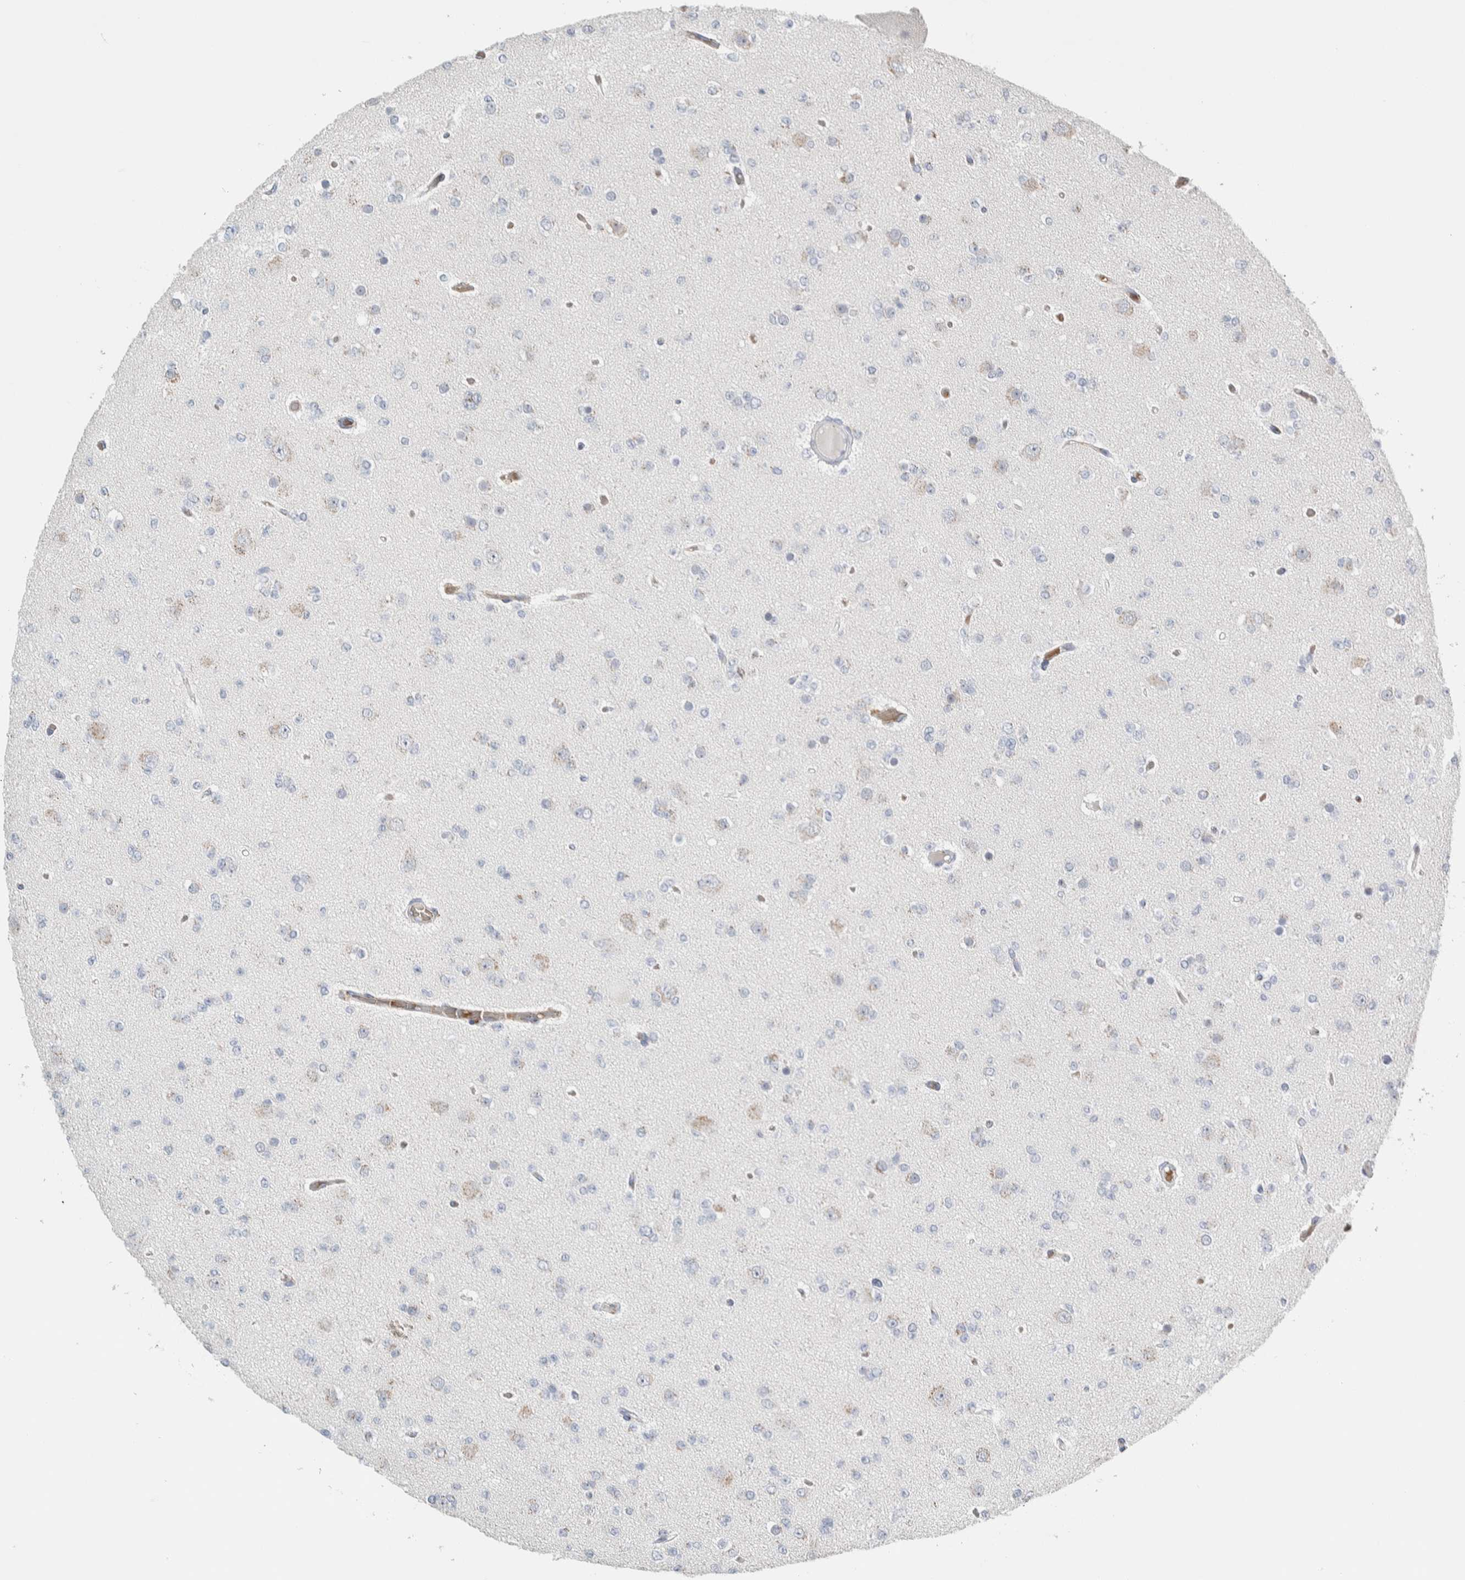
{"staining": {"intensity": "negative", "quantity": "none", "location": "none"}, "tissue": "glioma", "cell_type": "Tumor cells", "image_type": "cancer", "snomed": [{"axis": "morphology", "description": "Glioma, malignant, Low grade"}, {"axis": "topography", "description": "Brain"}], "caption": "This is a micrograph of immunohistochemistry (IHC) staining of low-grade glioma (malignant), which shows no expression in tumor cells.", "gene": "SLC38A10", "patient": {"sex": "female", "age": 22}}